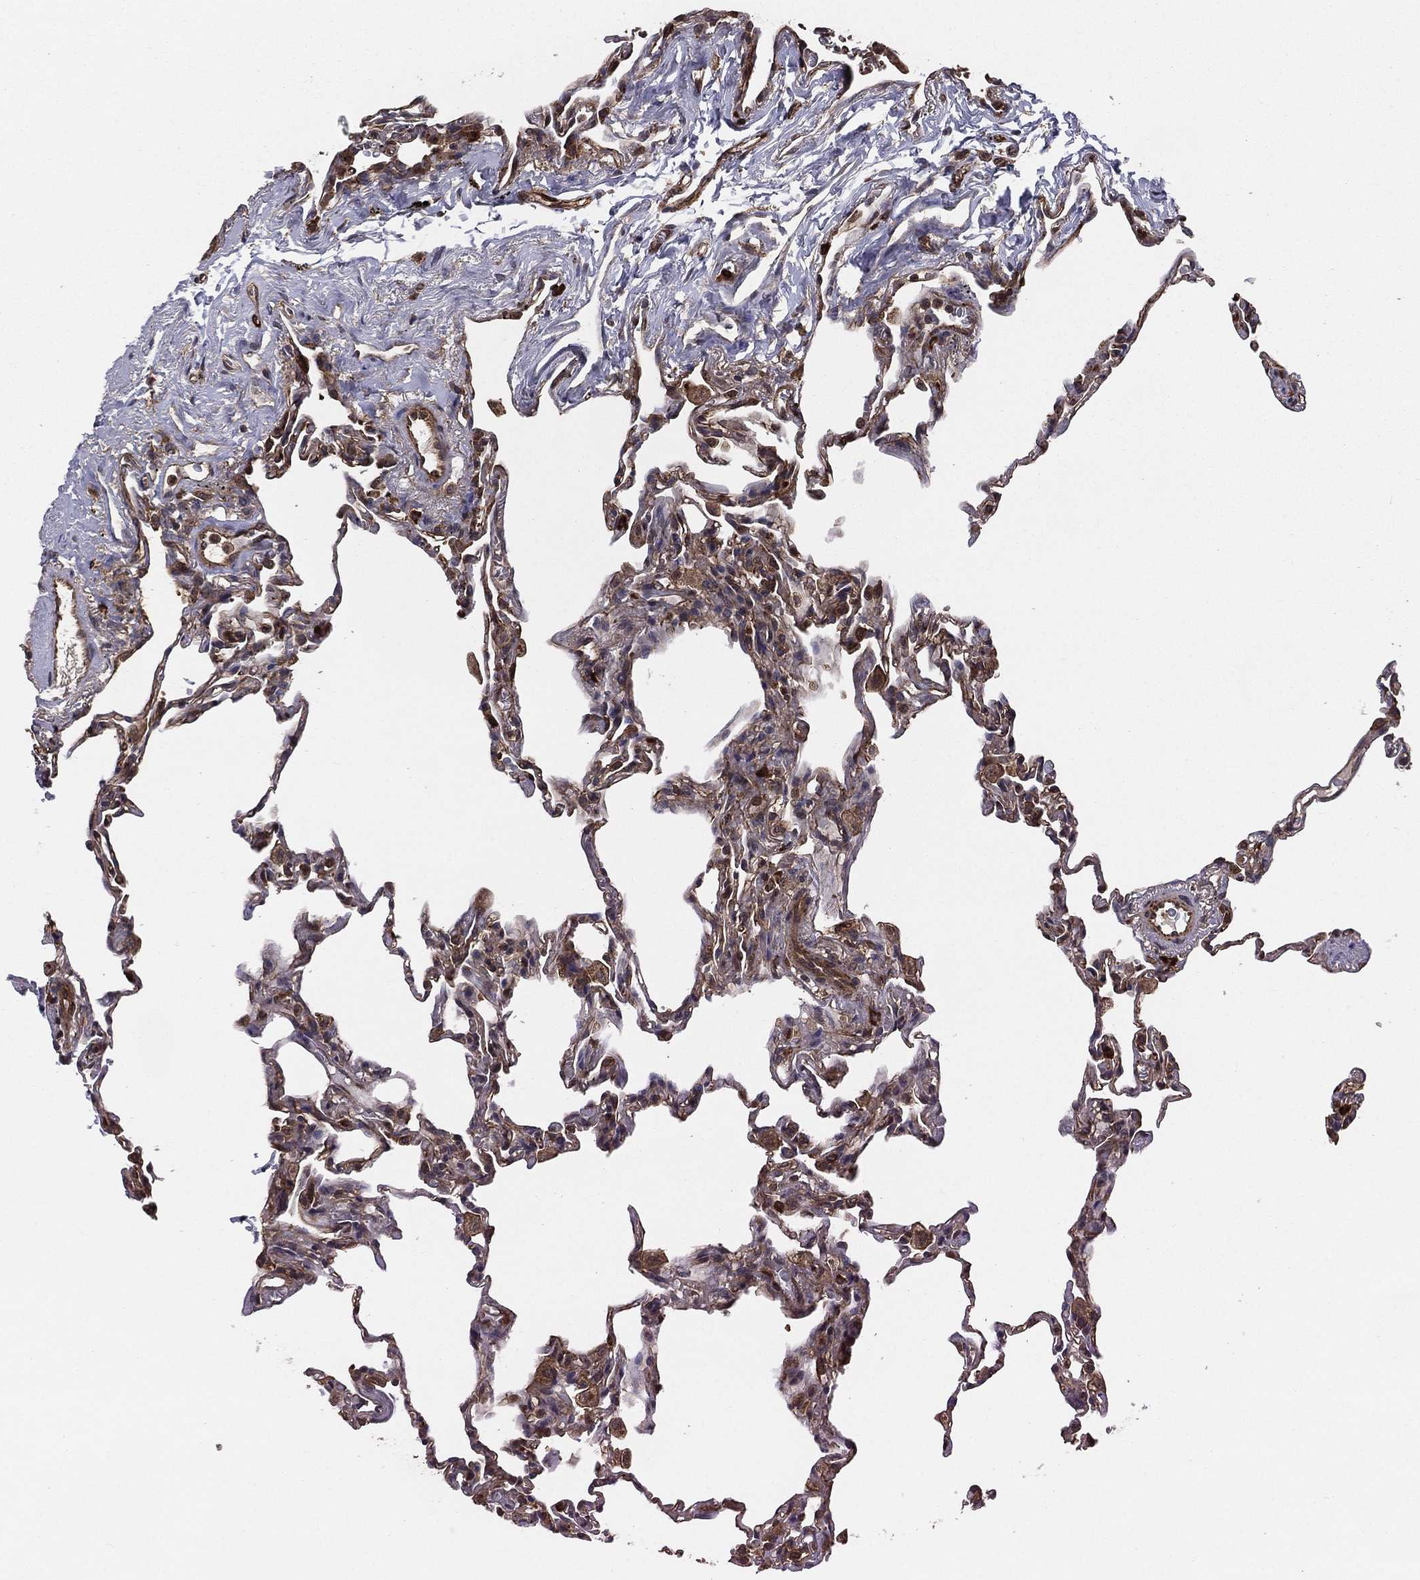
{"staining": {"intensity": "strong", "quantity": "25%-75%", "location": "cytoplasmic/membranous"}, "tissue": "lung", "cell_type": "Alveolar cells", "image_type": "normal", "snomed": [{"axis": "morphology", "description": "Normal tissue, NOS"}, {"axis": "topography", "description": "Lung"}], "caption": "Immunohistochemical staining of benign human lung shows strong cytoplasmic/membranous protein expression in about 25%-75% of alveolar cells. The staining is performed using DAB brown chromogen to label protein expression. The nuclei are counter-stained blue using hematoxylin.", "gene": "CERT1", "patient": {"sex": "female", "age": 57}}